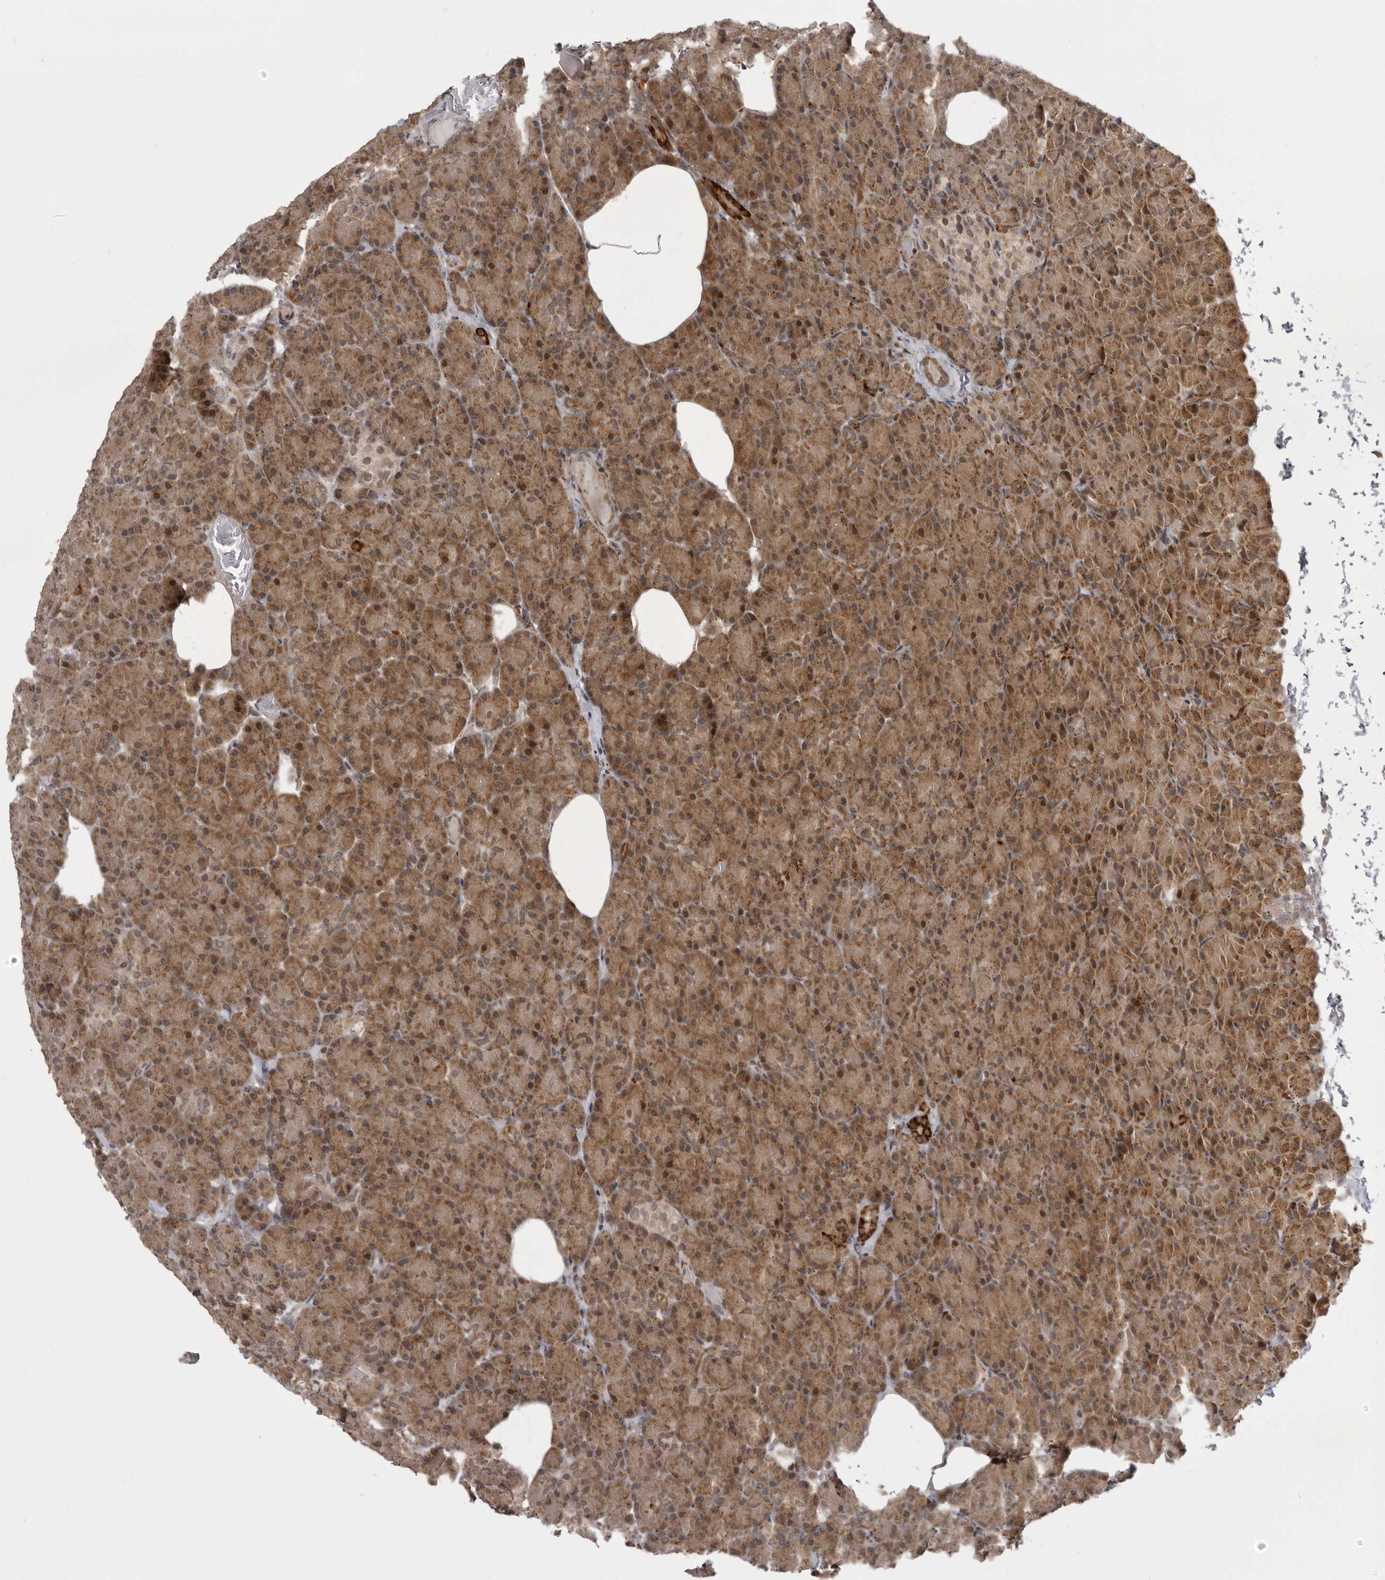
{"staining": {"intensity": "moderate", "quantity": ">75%", "location": "cytoplasmic/membranous,nuclear"}, "tissue": "pancreas", "cell_type": "Exocrine glandular cells", "image_type": "normal", "snomed": [{"axis": "morphology", "description": "Normal tissue, NOS"}, {"axis": "topography", "description": "Pancreas"}], "caption": "Pancreas stained for a protein (brown) exhibits moderate cytoplasmic/membranous,nuclear positive staining in approximately >75% of exocrine glandular cells.", "gene": "C1orf109", "patient": {"sex": "female", "age": 43}}